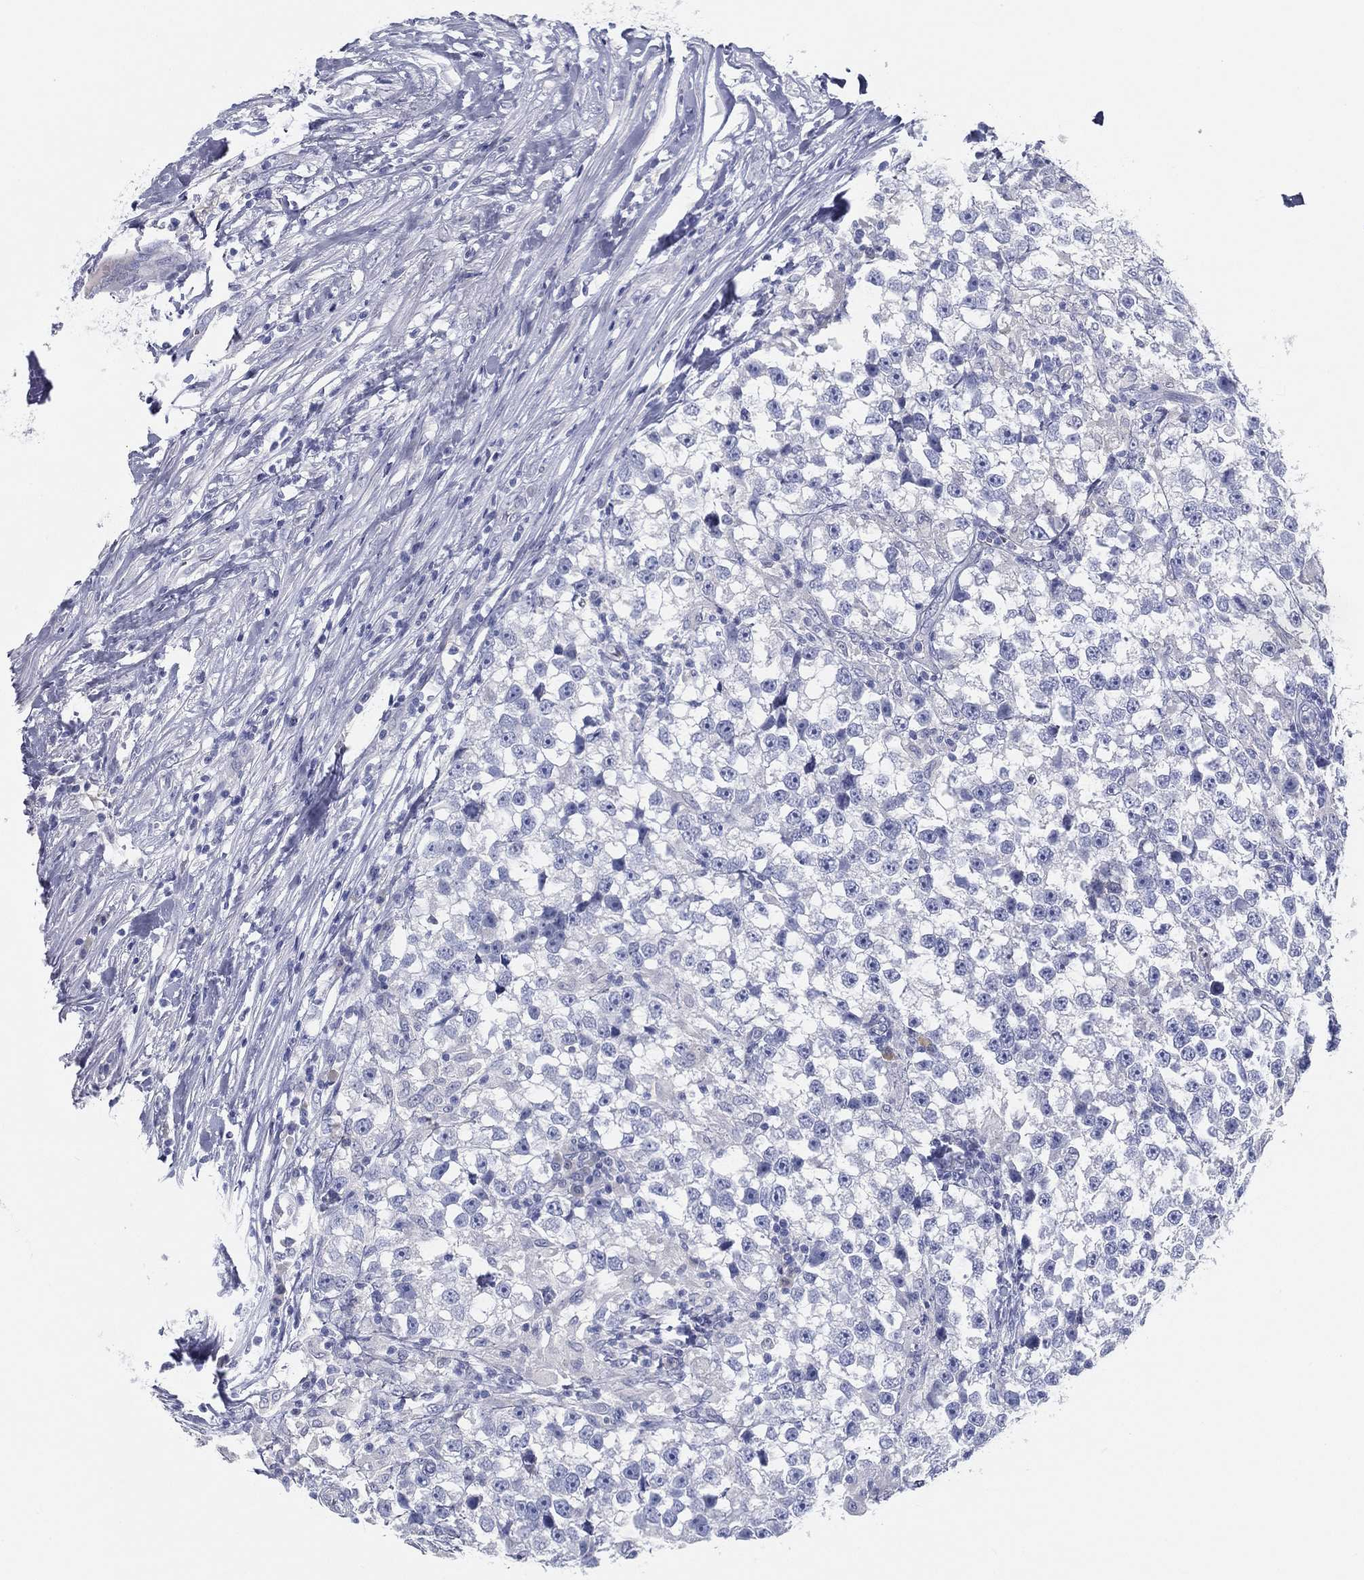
{"staining": {"intensity": "negative", "quantity": "none", "location": "none"}, "tissue": "testis cancer", "cell_type": "Tumor cells", "image_type": "cancer", "snomed": [{"axis": "morphology", "description": "Seminoma, NOS"}, {"axis": "topography", "description": "Testis"}], "caption": "The micrograph exhibits no staining of tumor cells in seminoma (testis). (DAB immunohistochemistry (IHC) visualized using brightfield microscopy, high magnification).", "gene": "STS", "patient": {"sex": "male", "age": 46}}